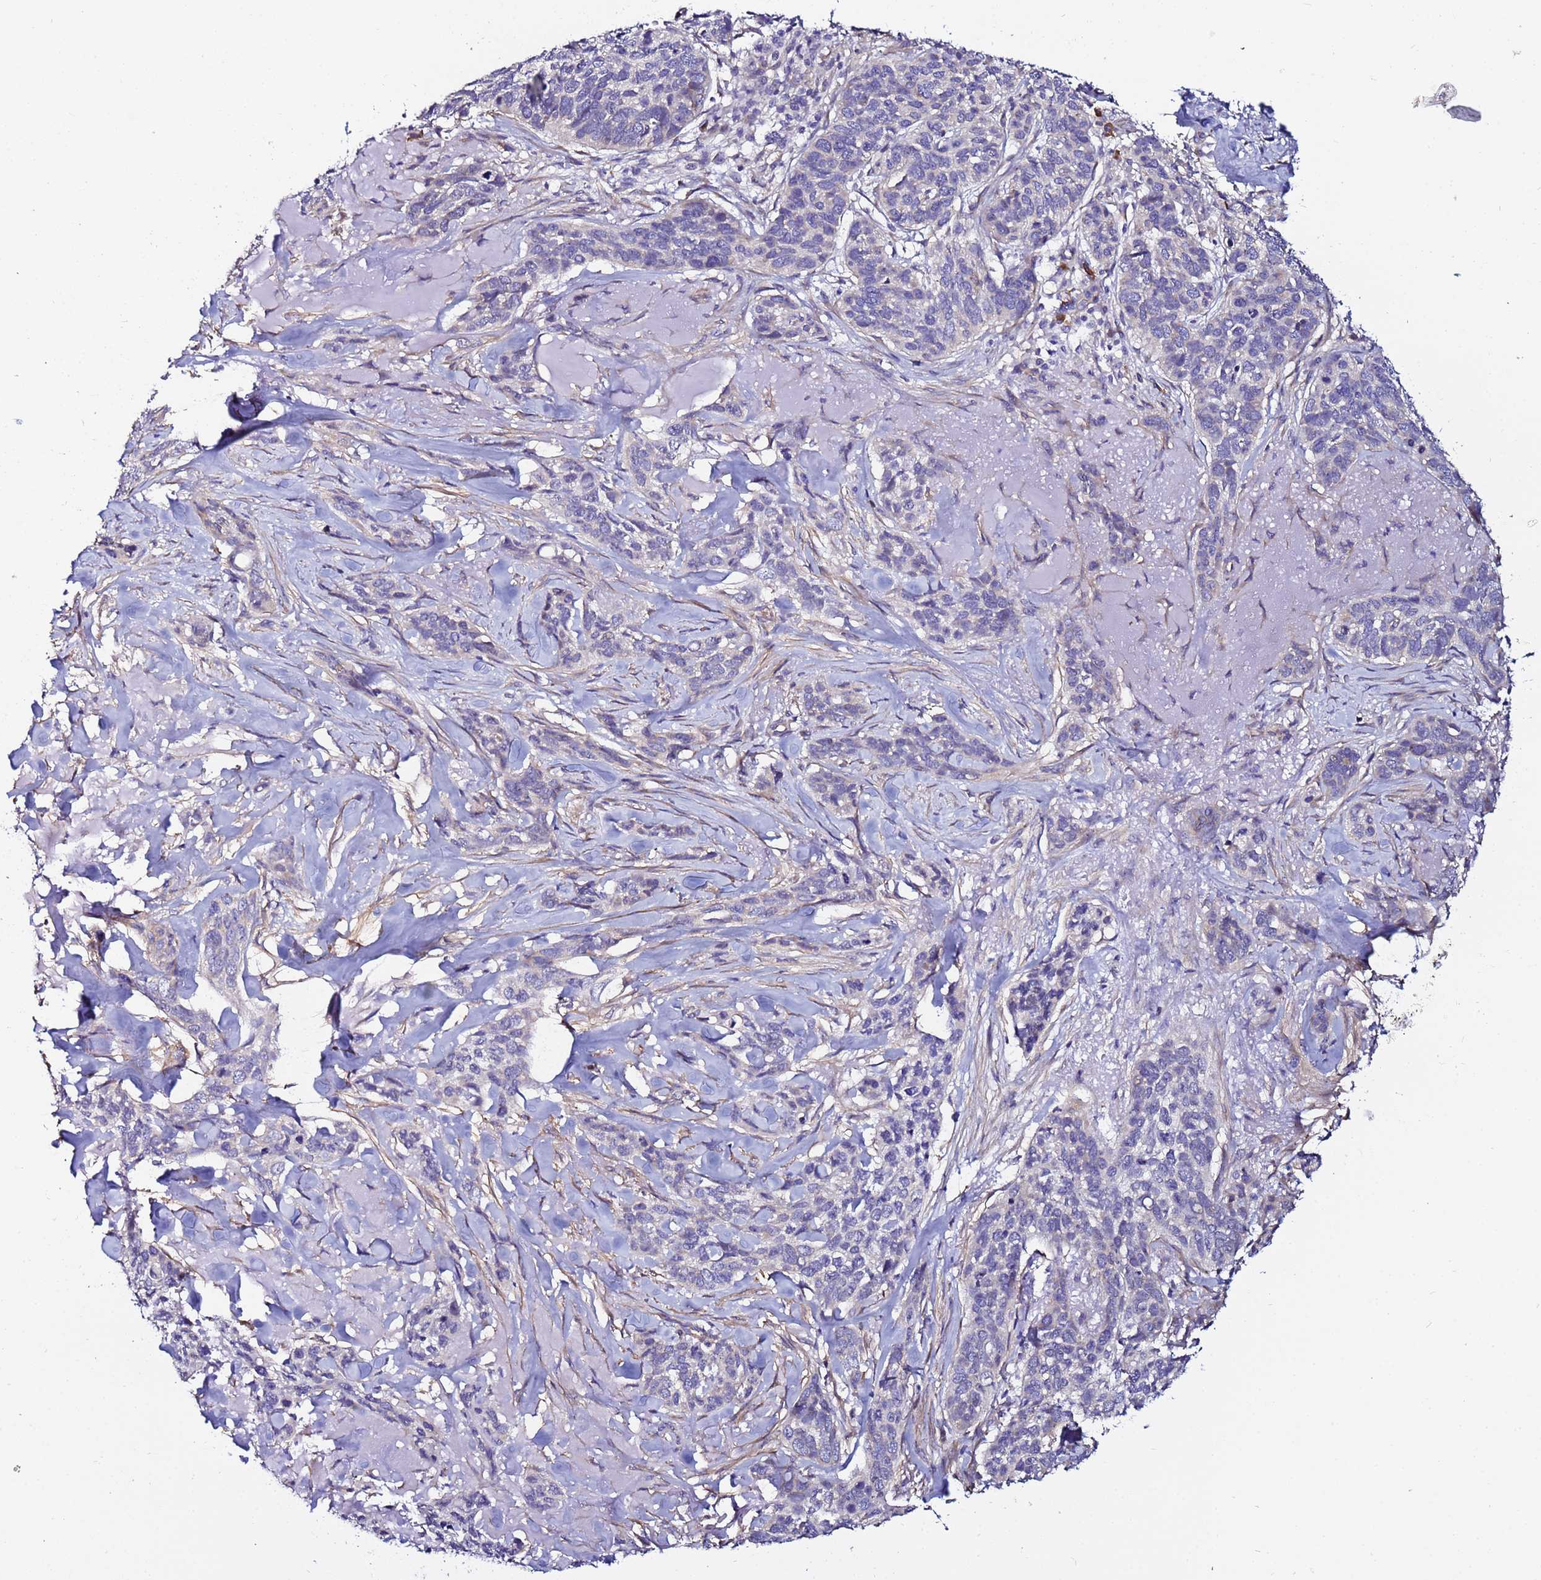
{"staining": {"intensity": "negative", "quantity": "none", "location": "none"}, "tissue": "skin cancer", "cell_type": "Tumor cells", "image_type": "cancer", "snomed": [{"axis": "morphology", "description": "Basal cell carcinoma"}, {"axis": "topography", "description": "Skin"}], "caption": "Tumor cells show no significant positivity in skin basal cell carcinoma.", "gene": "JRKL", "patient": {"sex": "male", "age": 86}}